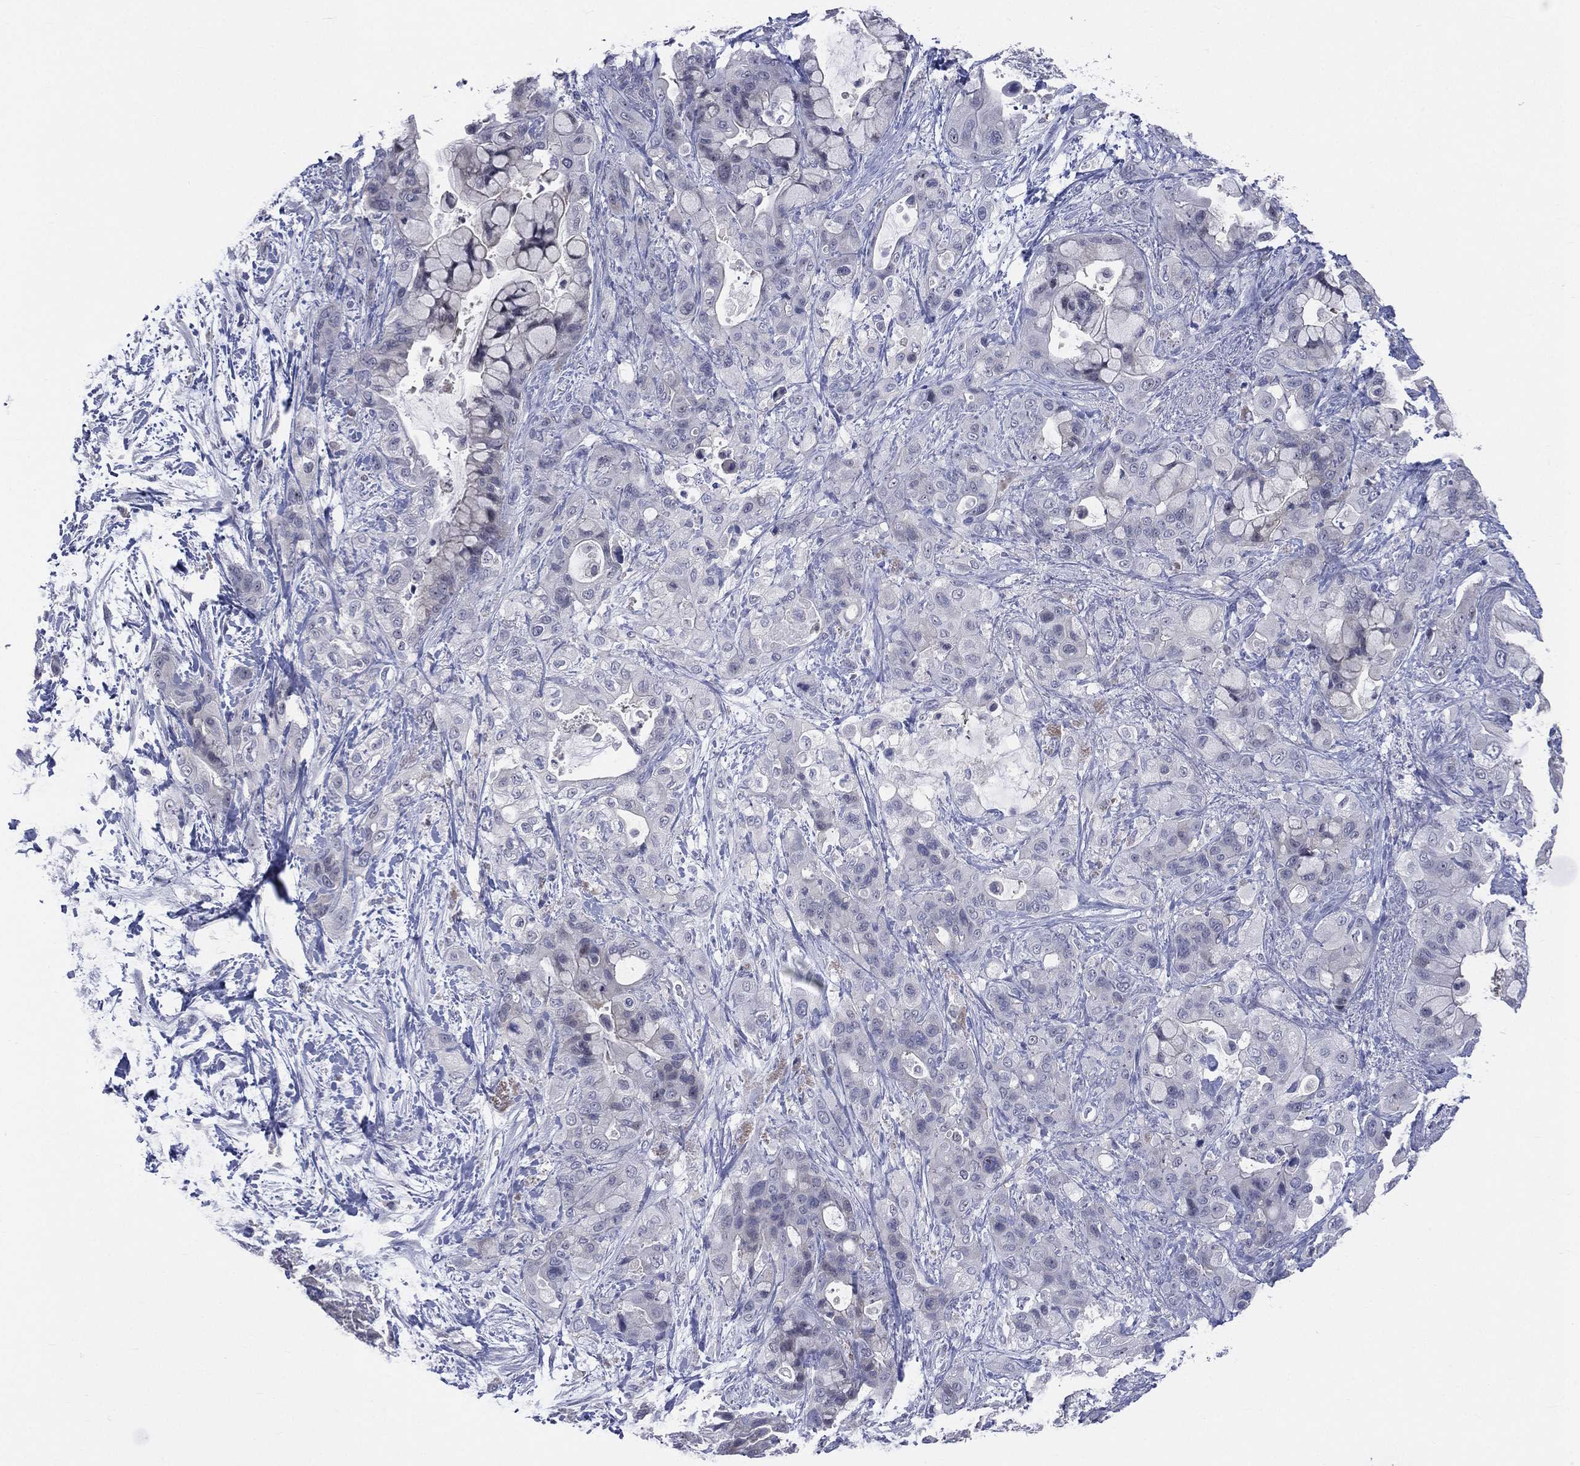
{"staining": {"intensity": "negative", "quantity": "none", "location": "none"}, "tissue": "pancreatic cancer", "cell_type": "Tumor cells", "image_type": "cancer", "snomed": [{"axis": "morphology", "description": "Adenocarcinoma, NOS"}, {"axis": "topography", "description": "Pancreas"}], "caption": "Adenocarcinoma (pancreatic) was stained to show a protein in brown. There is no significant staining in tumor cells.", "gene": "AKAP3", "patient": {"sex": "male", "age": 71}}